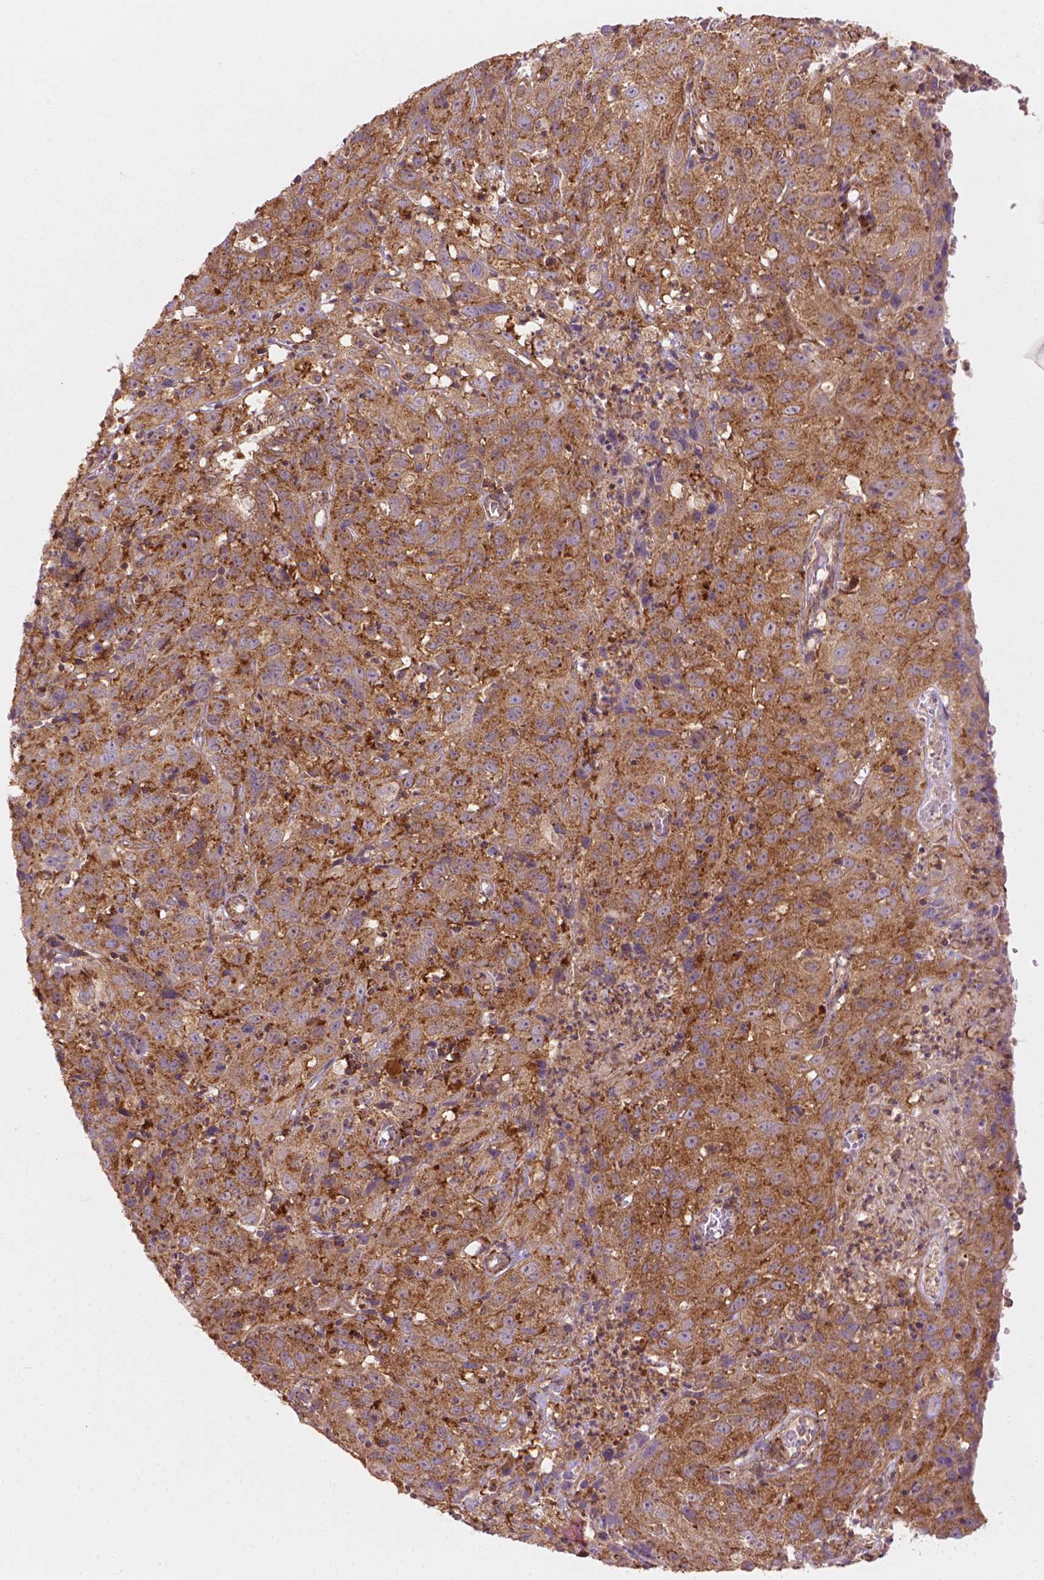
{"staining": {"intensity": "moderate", "quantity": ">75%", "location": "cytoplasmic/membranous"}, "tissue": "cervical cancer", "cell_type": "Tumor cells", "image_type": "cancer", "snomed": [{"axis": "morphology", "description": "Squamous cell carcinoma, NOS"}, {"axis": "topography", "description": "Cervix"}], "caption": "Immunohistochemical staining of squamous cell carcinoma (cervical) exhibits medium levels of moderate cytoplasmic/membranous positivity in about >75% of tumor cells.", "gene": "VARS2", "patient": {"sex": "female", "age": 32}}